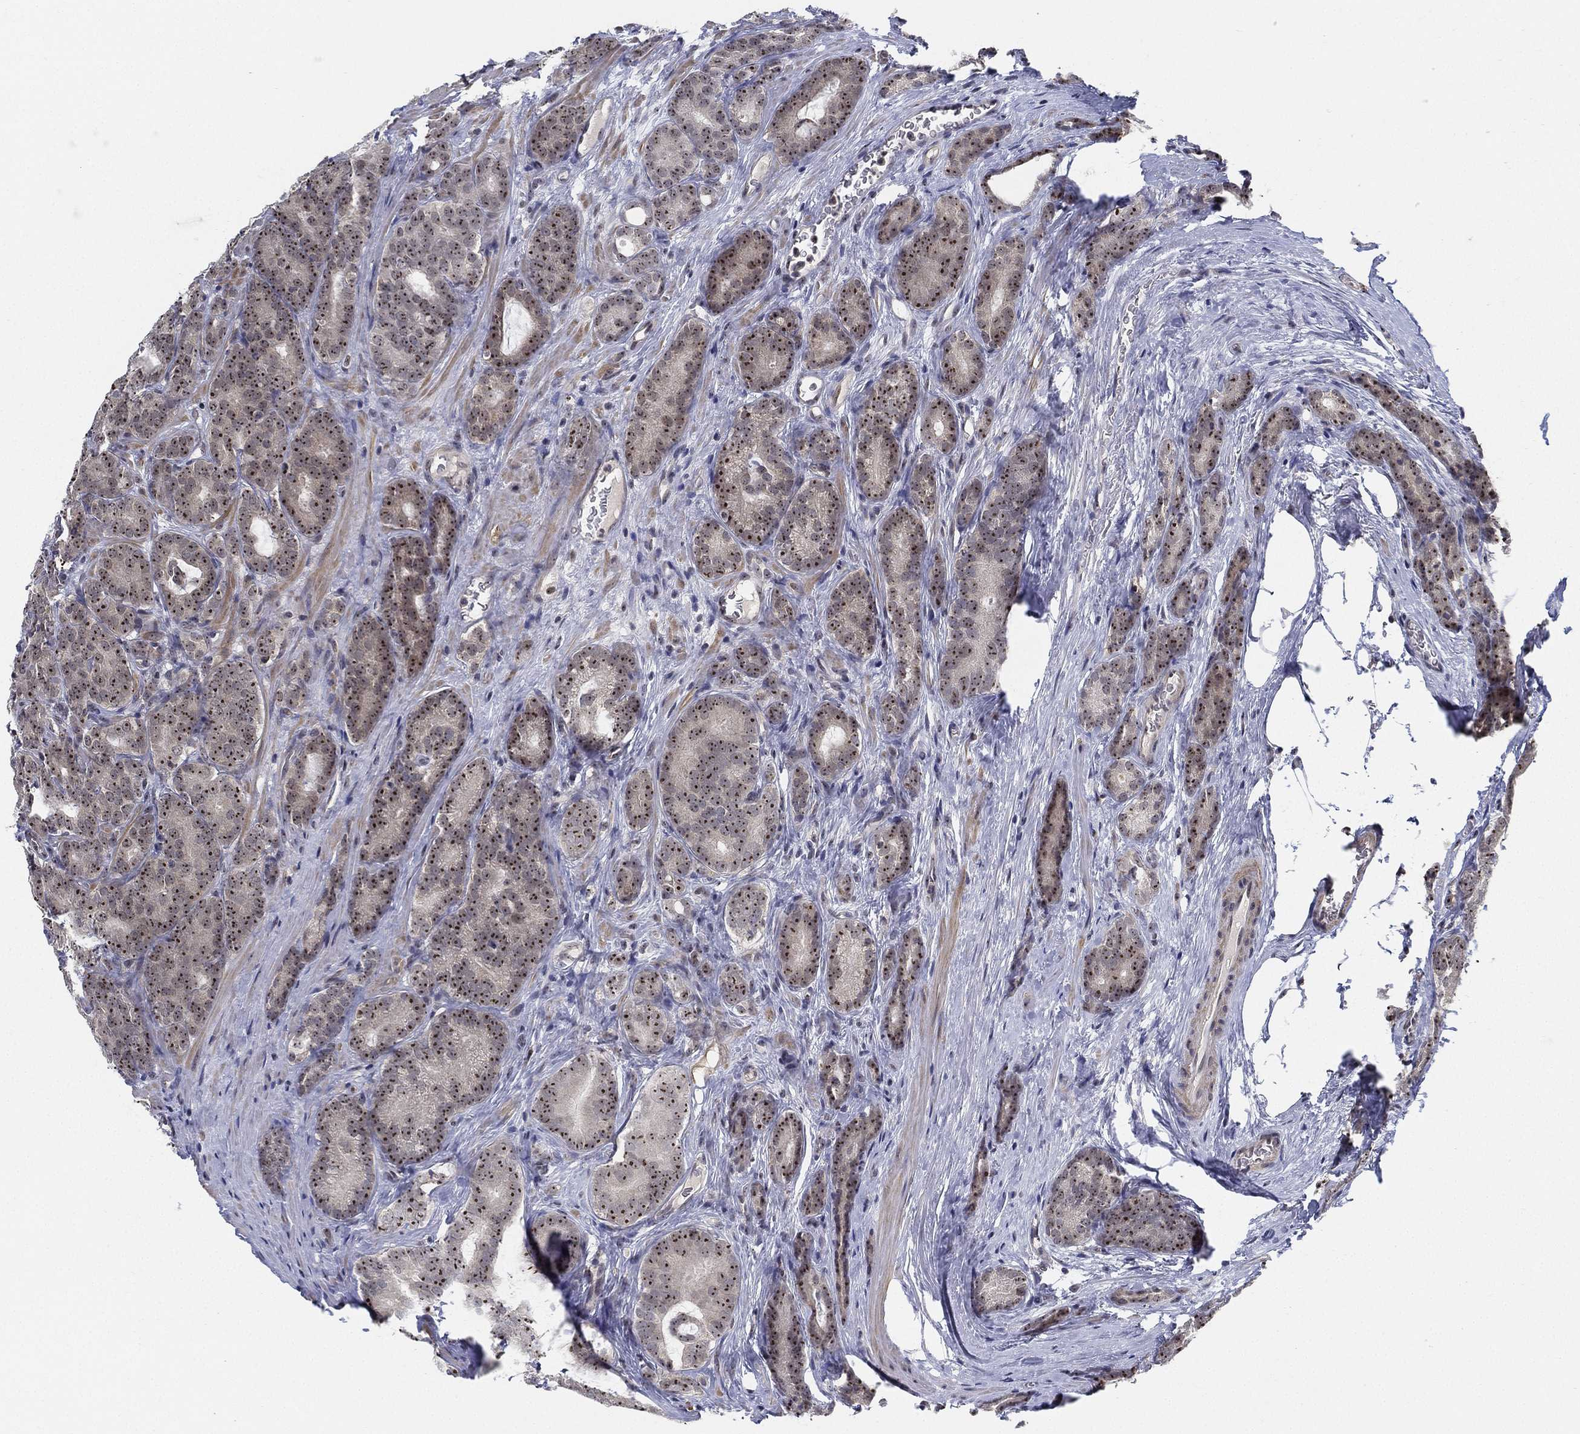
{"staining": {"intensity": "strong", "quantity": ">75%", "location": "nuclear"}, "tissue": "prostate cancer", "cell_type": "Tumor cells", "image_type": "cancer", "snomed": [{"axis": "morphology", "description": "Adenocarcinoma, NOS"}, {"axis": "topography", "description": "Prostate"}], "caption": "Adenocarcinoma (prostate) stained with a brown dye shows strong nuclear positive expression in approximately >75% of tumor cells.", "gene": "PPP1R16B", "patient": {"sex": "male", "age": 71}}